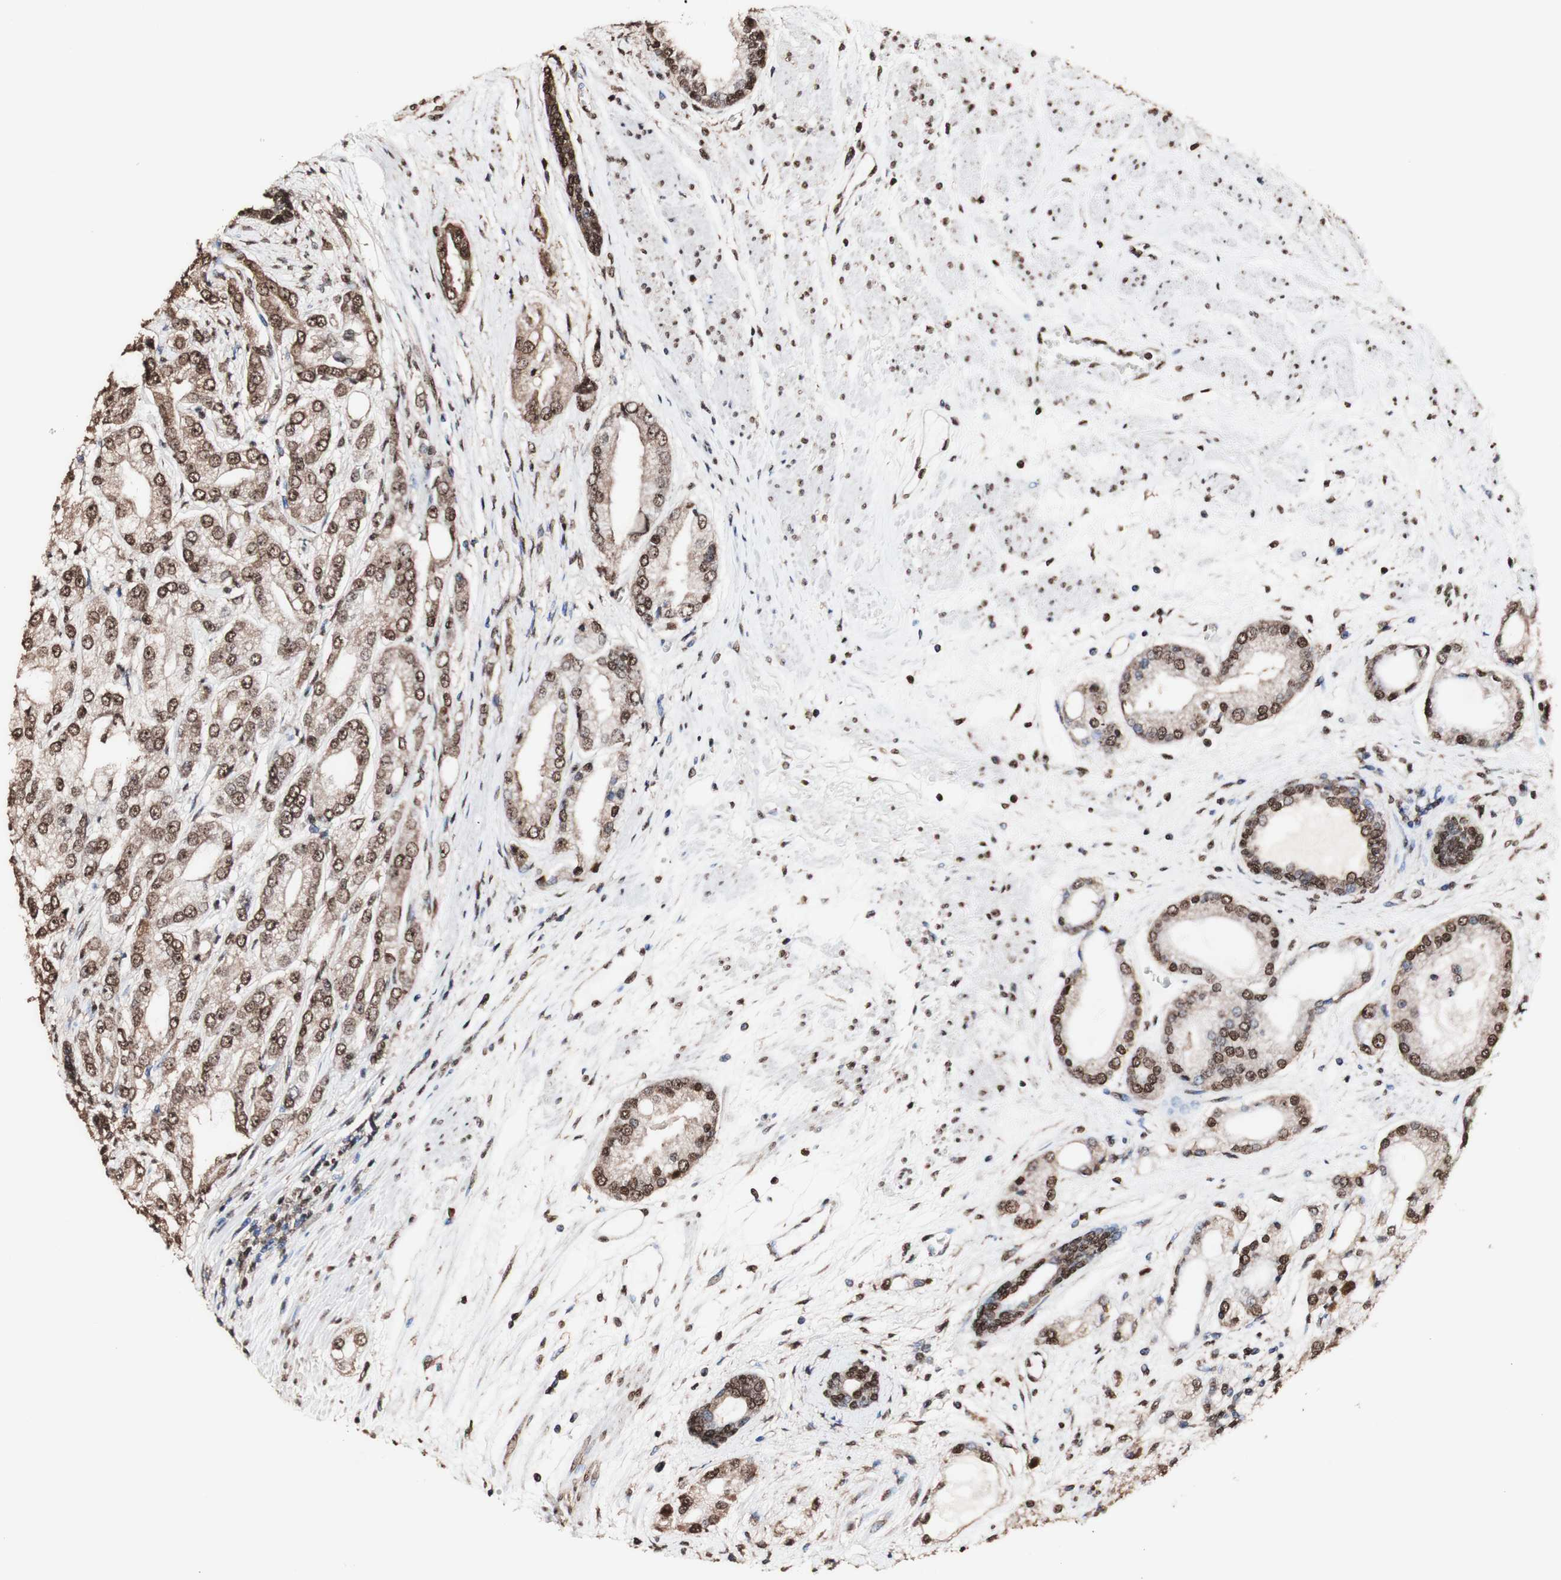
{"staining": {"intensity": "strong", "quantity": ">75%", "location": "cytoplasmic/membranous,nuclear"}, "tissue": "prostate cancer", "cell_type": "Tumor cells", "image_type": "cancer", "snomed": [{"axis": "morphology", "description": "Adenocarcinoma, High grade"}, {"axis": "topography", "description": "Prostate"}], "caption": "A brown stain shows strong cytoplasmic/membranous and nuclear expression of a protein in human prostate cancer (adenocarcinoma (high-grade)) tumor cells.", "gene": "PIDD1", "patient": {"sex": "male", "age": 59}}